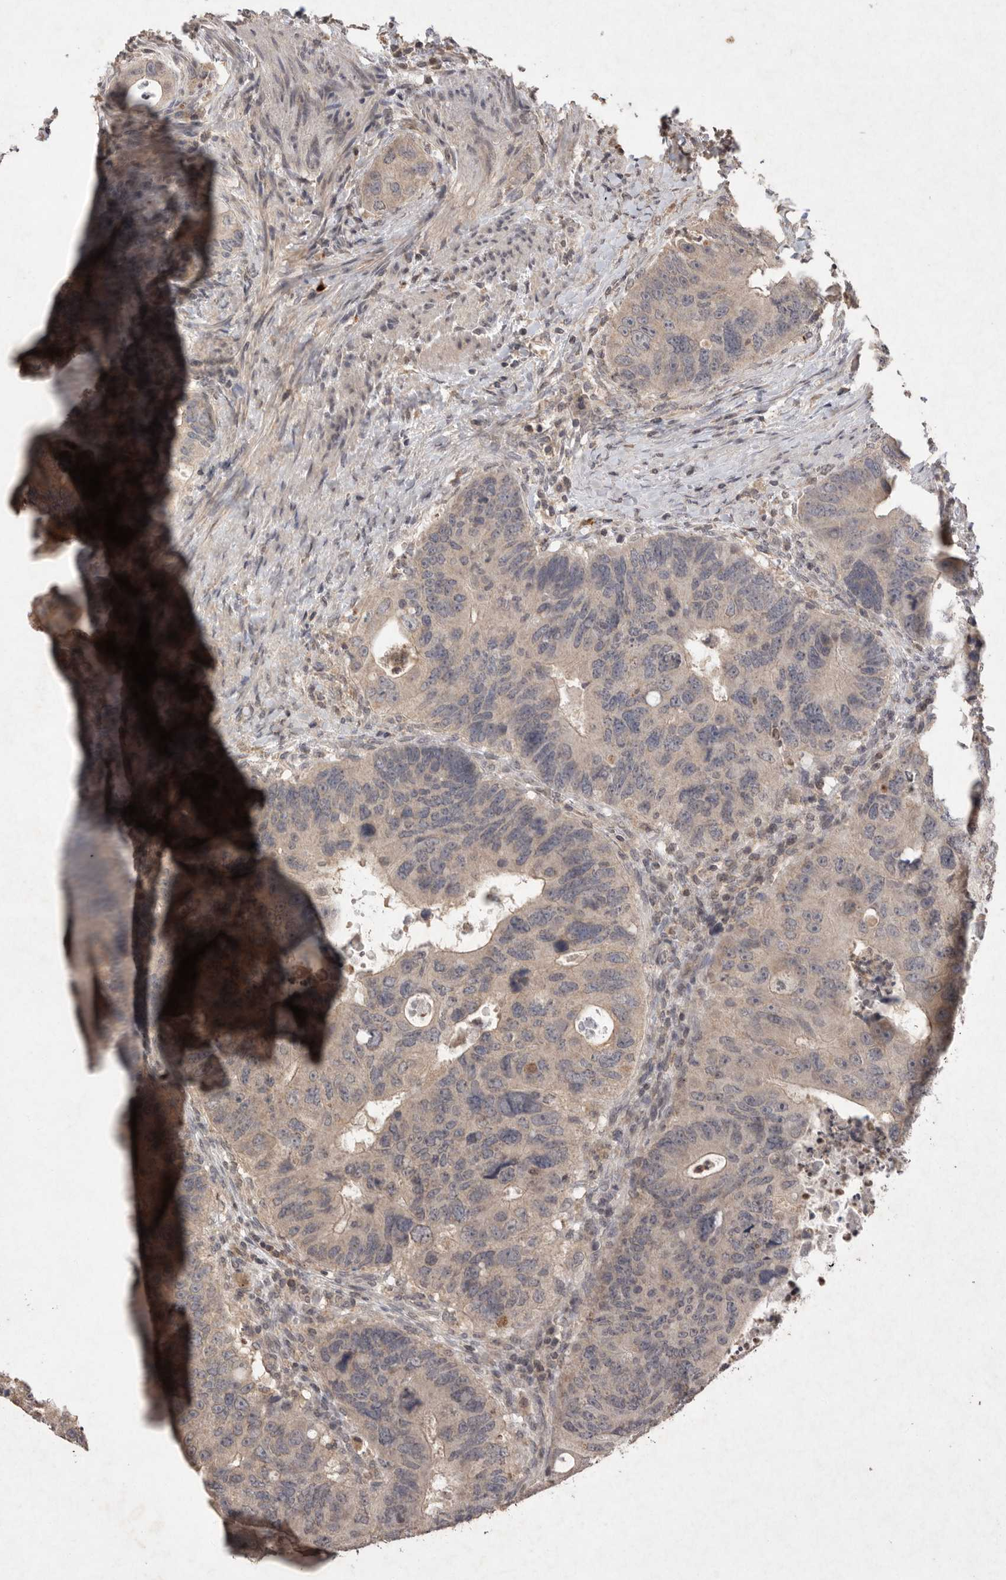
{"staining": {"intensity": "moderate", "quantity": "<25%", "location": "cytoplasmic/membranous"}, "tissue": "colorectal cancer", "cell_type": "Tumor cells", "image_type": "cancer", "snomed": [{"axis": "morphology", "description": "Adenocarcinoma, NOS"}, {"axis": "topography", "description": "Rectum"}], "caption": "High-power microscopy captured an immunohistochemistry photomicrograph of colorectal adenocarcinoma, revealing moderate cytoplasmic/membranous positivity in about <25% of tumor cells.", "gene": "APLNR", "patient": {"sex": "male", "age": 59}}